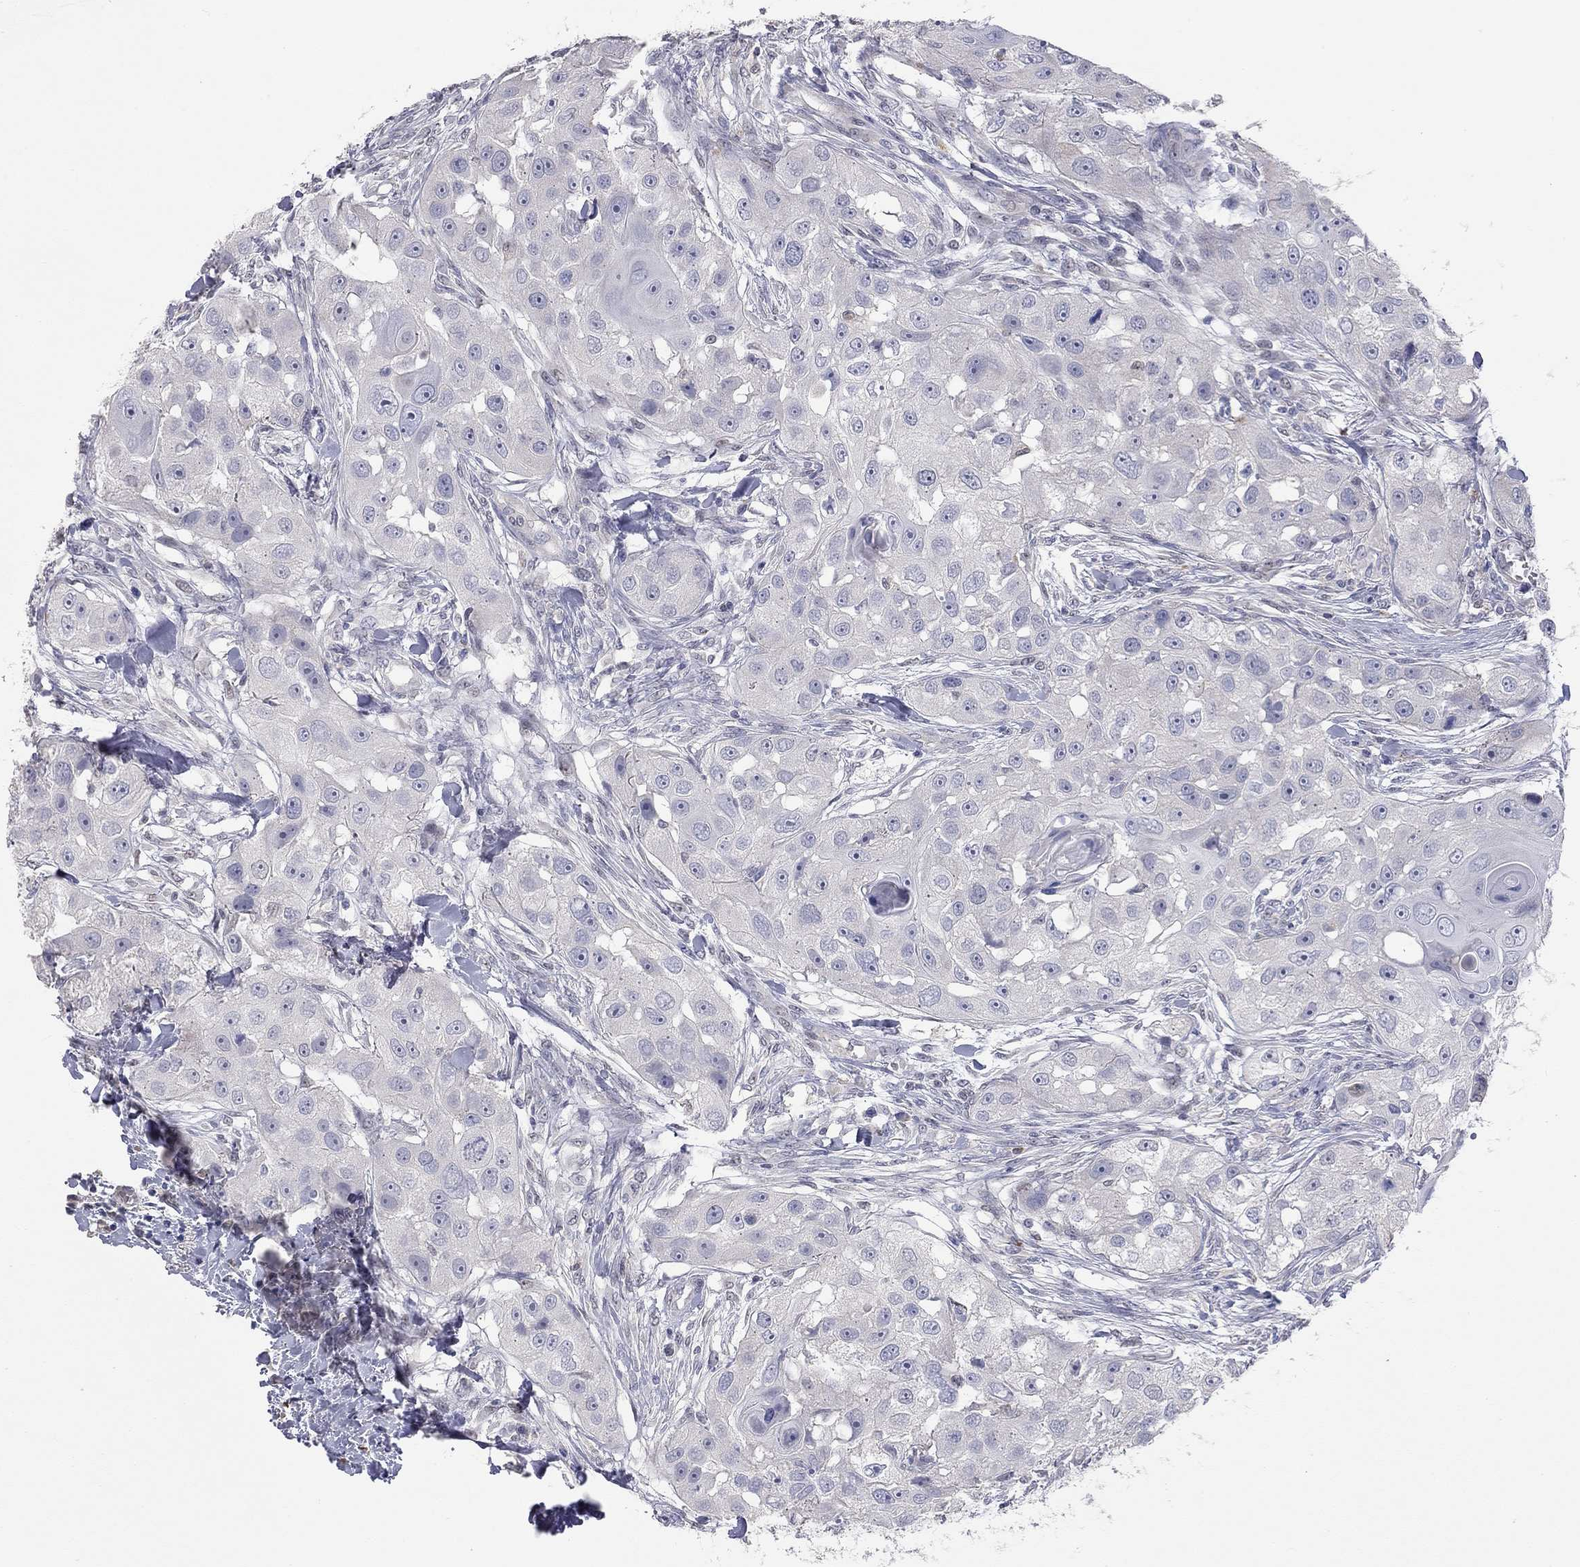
{"staining": {"intensity": "negative", "quantity": "none", "location": "none"}, "tissue": "head and neck cancer", "cell_type": "Tumor cells", "image_type": "cancer", "snomed": [{"axis": "morphology", "description": "Squamous cell carcinoma, NOS"}, {"axis": "topography", "description": "Head-Neck"}], "caption": "High magnification brightfield microscopy of head and neck cancer stained with DAB (3,3'-diaminobenzidine) (brown) and counterstained with hematoxylin (blue): tumor cells show no significant positivity.", "gene": "PAPSS2", "patient": {"sex": "male", "age": 51}}